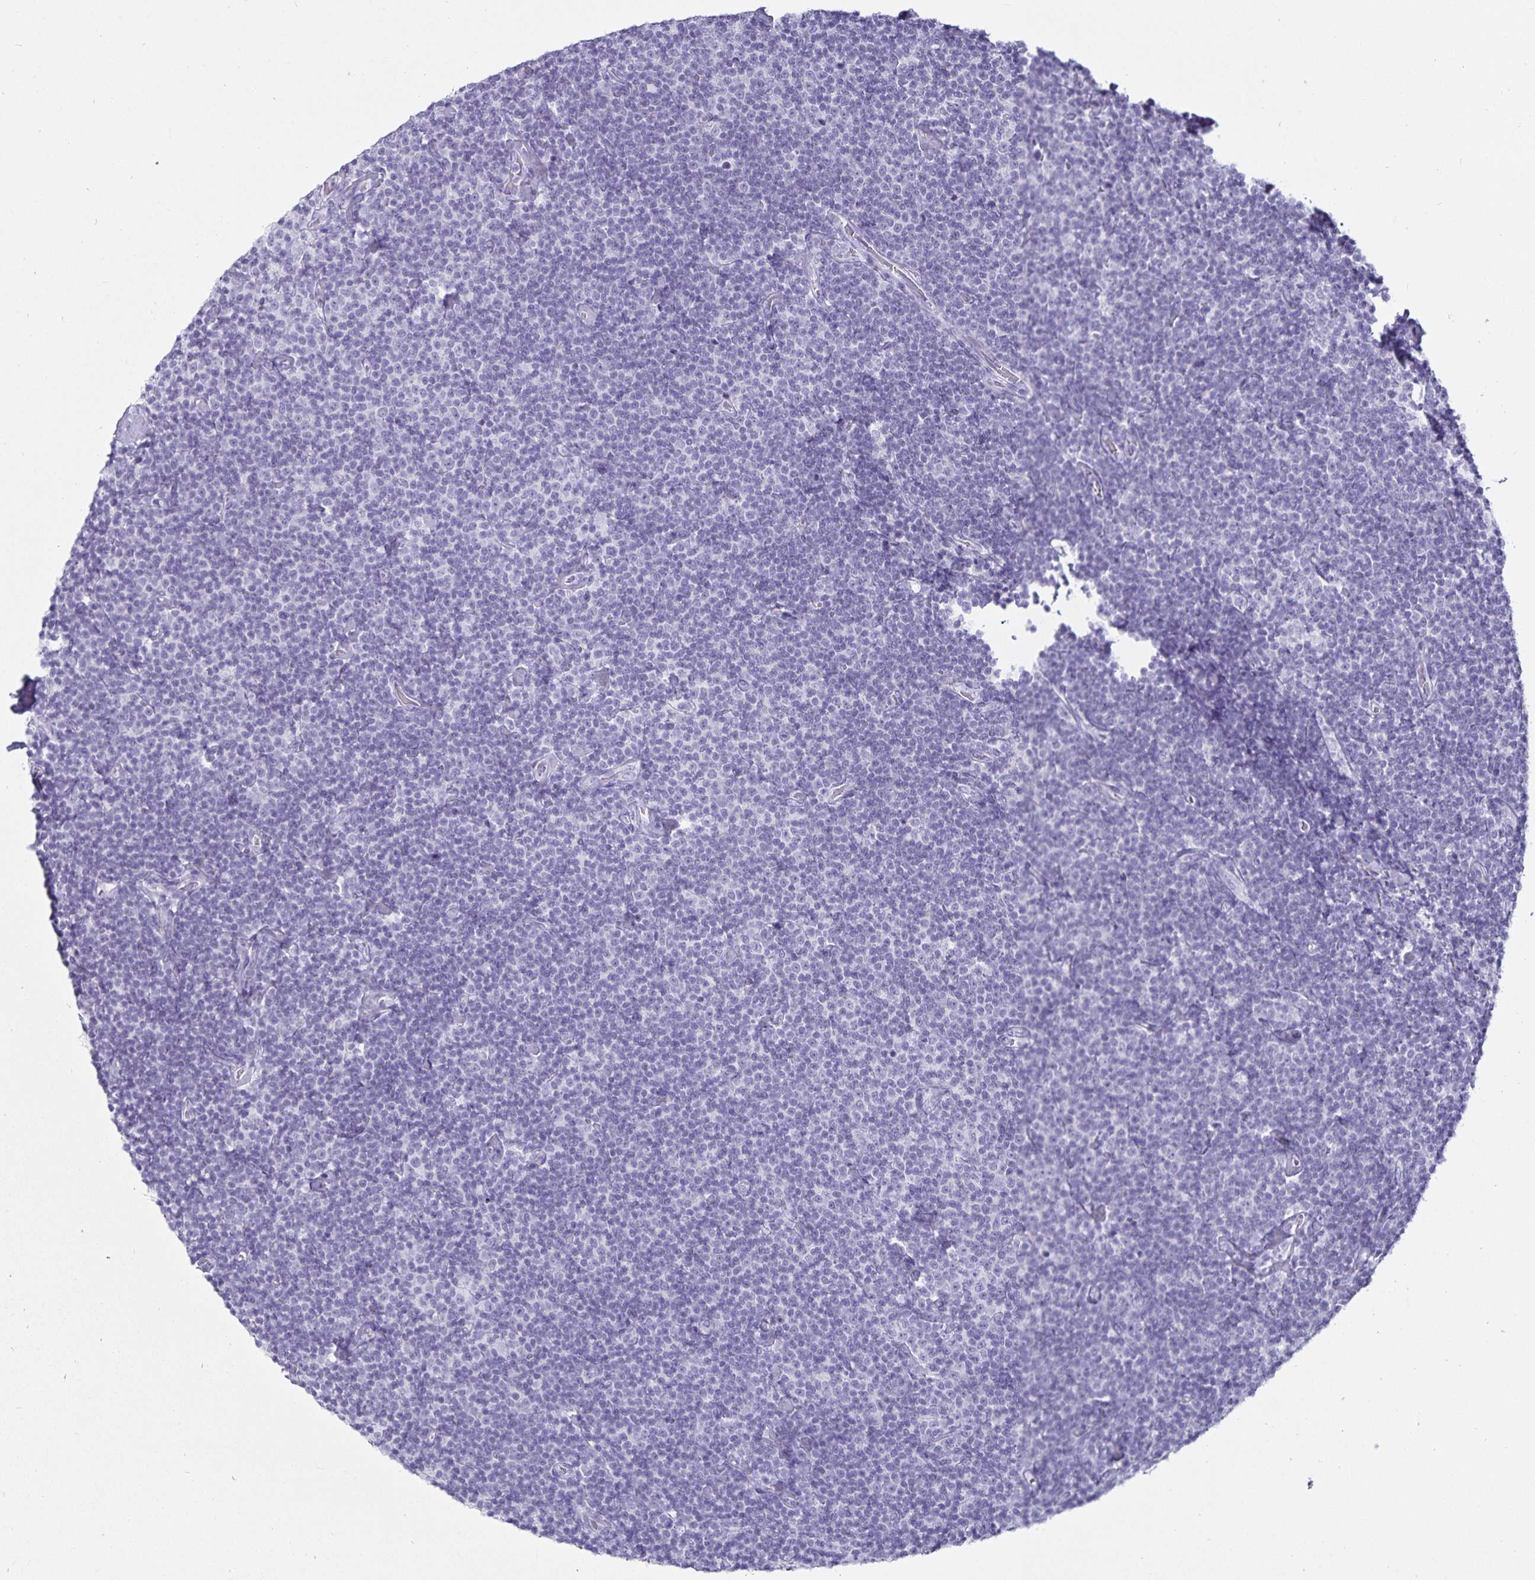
{"staining": {"intensity": "negative", "quantity": "none", "location": "none"}, "tissue": "lymphoma", "cell_type": "Tumor cells", "image_type": "cancer", "snomed": [{"axis": "morphology", "description": "Malignant lymphoma, non-Hodgkin's type, Low grade"}, {"axis": "topography", "description": "Lymph node"}], "caption": "This is an immunohistochemistry (IHC) photomicrograph of human low-grade malignant lymphoma, non-Hodgkin's type. There is no staining in tumor cells.", "gene": "DEFA6", "patient": {"sex": "male", "age": 81}}